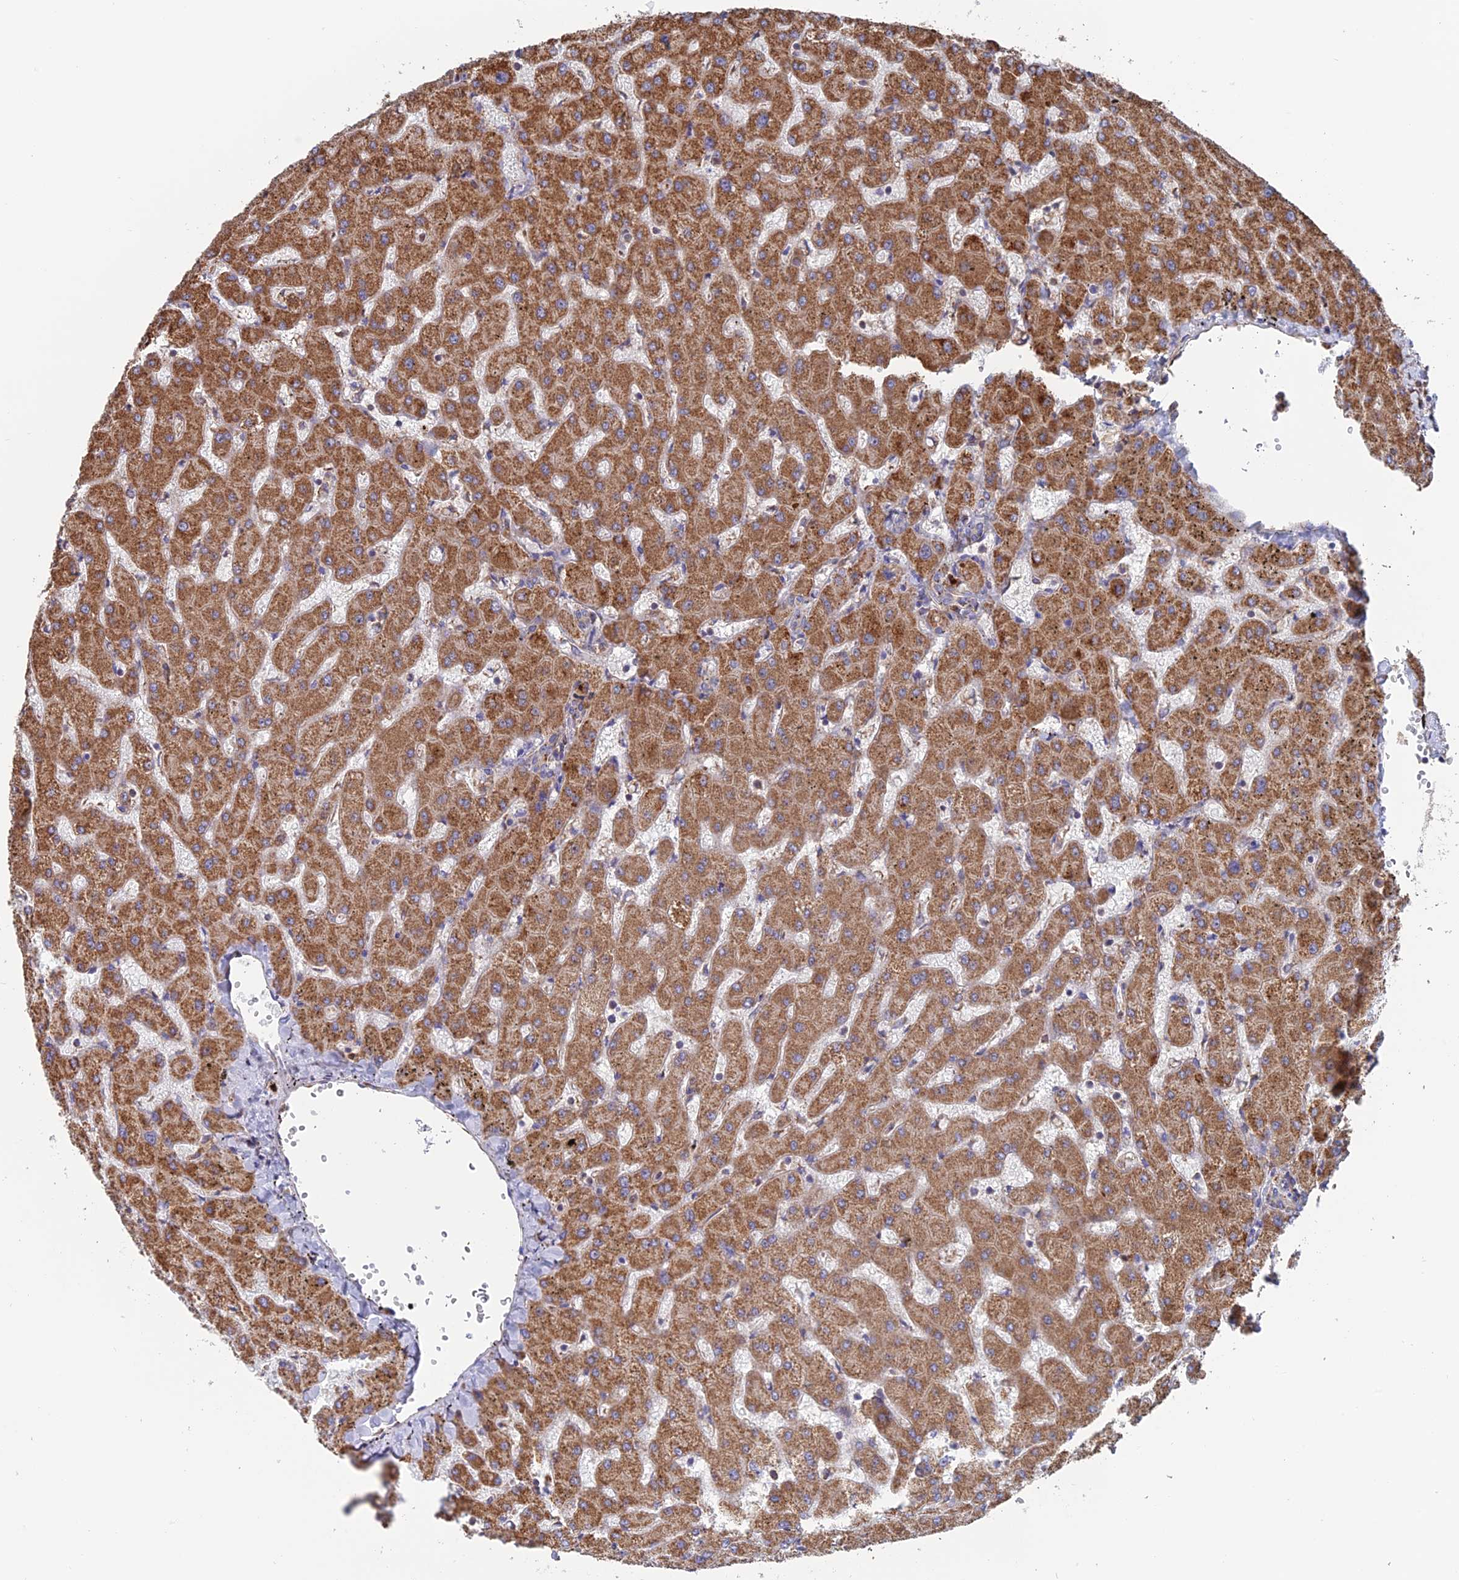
{"staining": {"intensity": "weak", "quantity": "25%-75%", "location": "cytoplasmic/membranous"}, "tissue": "liver", "cell_type": "Cholangiocytes", "image_type": "normal", "snomed": [{"axis": "morphology", "description": "Normal tissue, NOS"}, {"axis": "topography", "description": "Liver"}], "caption": "DAB (3,3'-diaminobenzidine) immunohistochemical staining of benign human liver shows weak cytoplasmic/membranous protein positivity in about 25%-75% of cholangiocytes.", "gene": "DTYMK", "patient": {"sex": "female", "age": 63}}